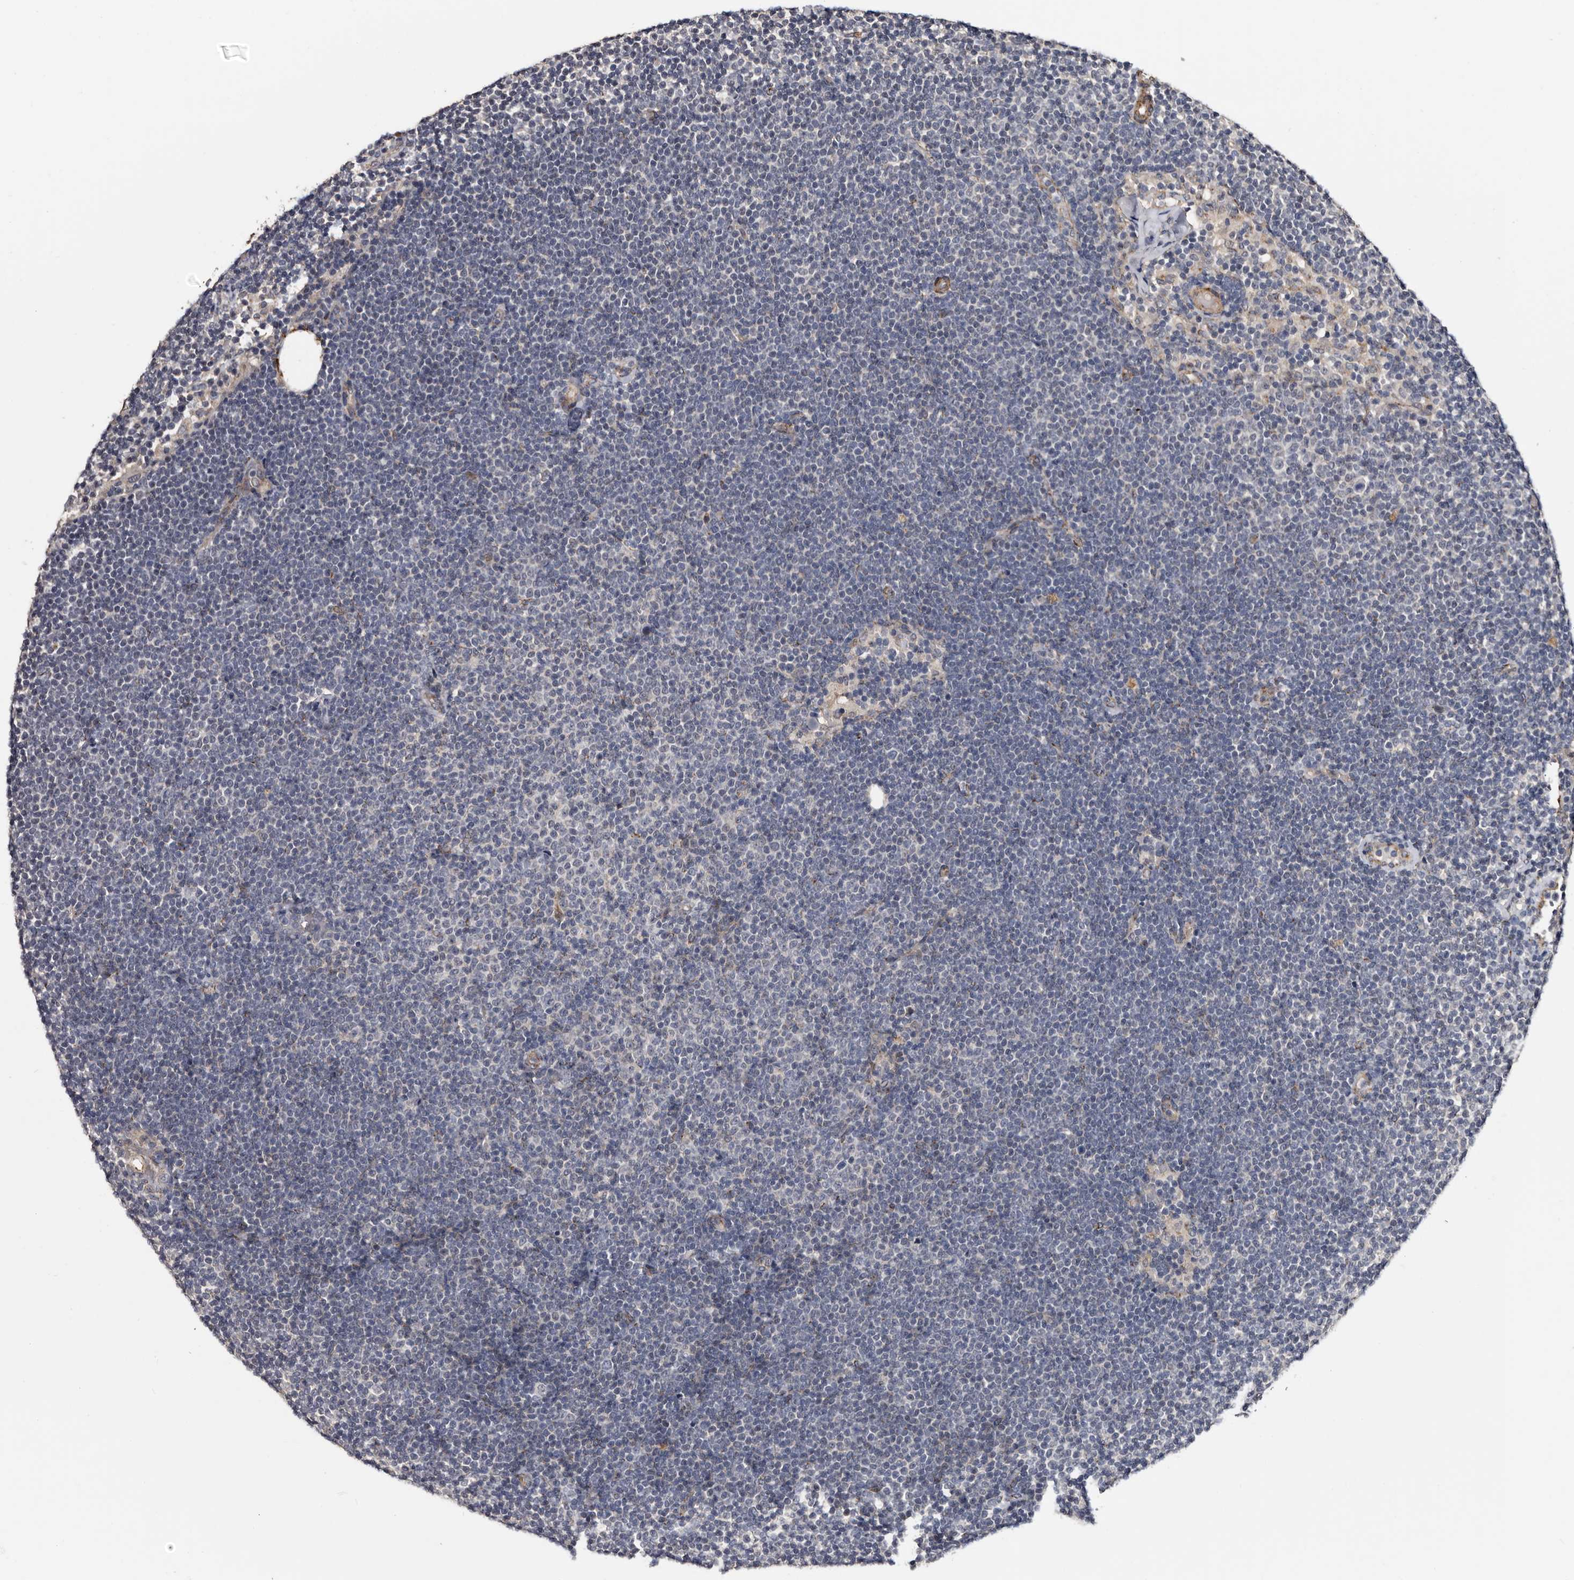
{"staining": {"intensity": "negative", "quantity": "none", "location": "none"}, "tissue": "lymphoma", "cell_type": "Tumor cells", "image_type": "cancer", "snomed": [{"axis": "morphology", "description": "Malignant lymphoma, non-Hodgkin's type, Low grade"}, {"axis": "topography", "description": "Lymph node"}], "caption": "A high-resolution image shows IHC staining of malignant lymphoma, non-Hodgkin's type (low-grade), which displays no significant positivity in tumor cells.", "gene": "ARMCX2", "patient": {"sex": "female", "age": 53}}